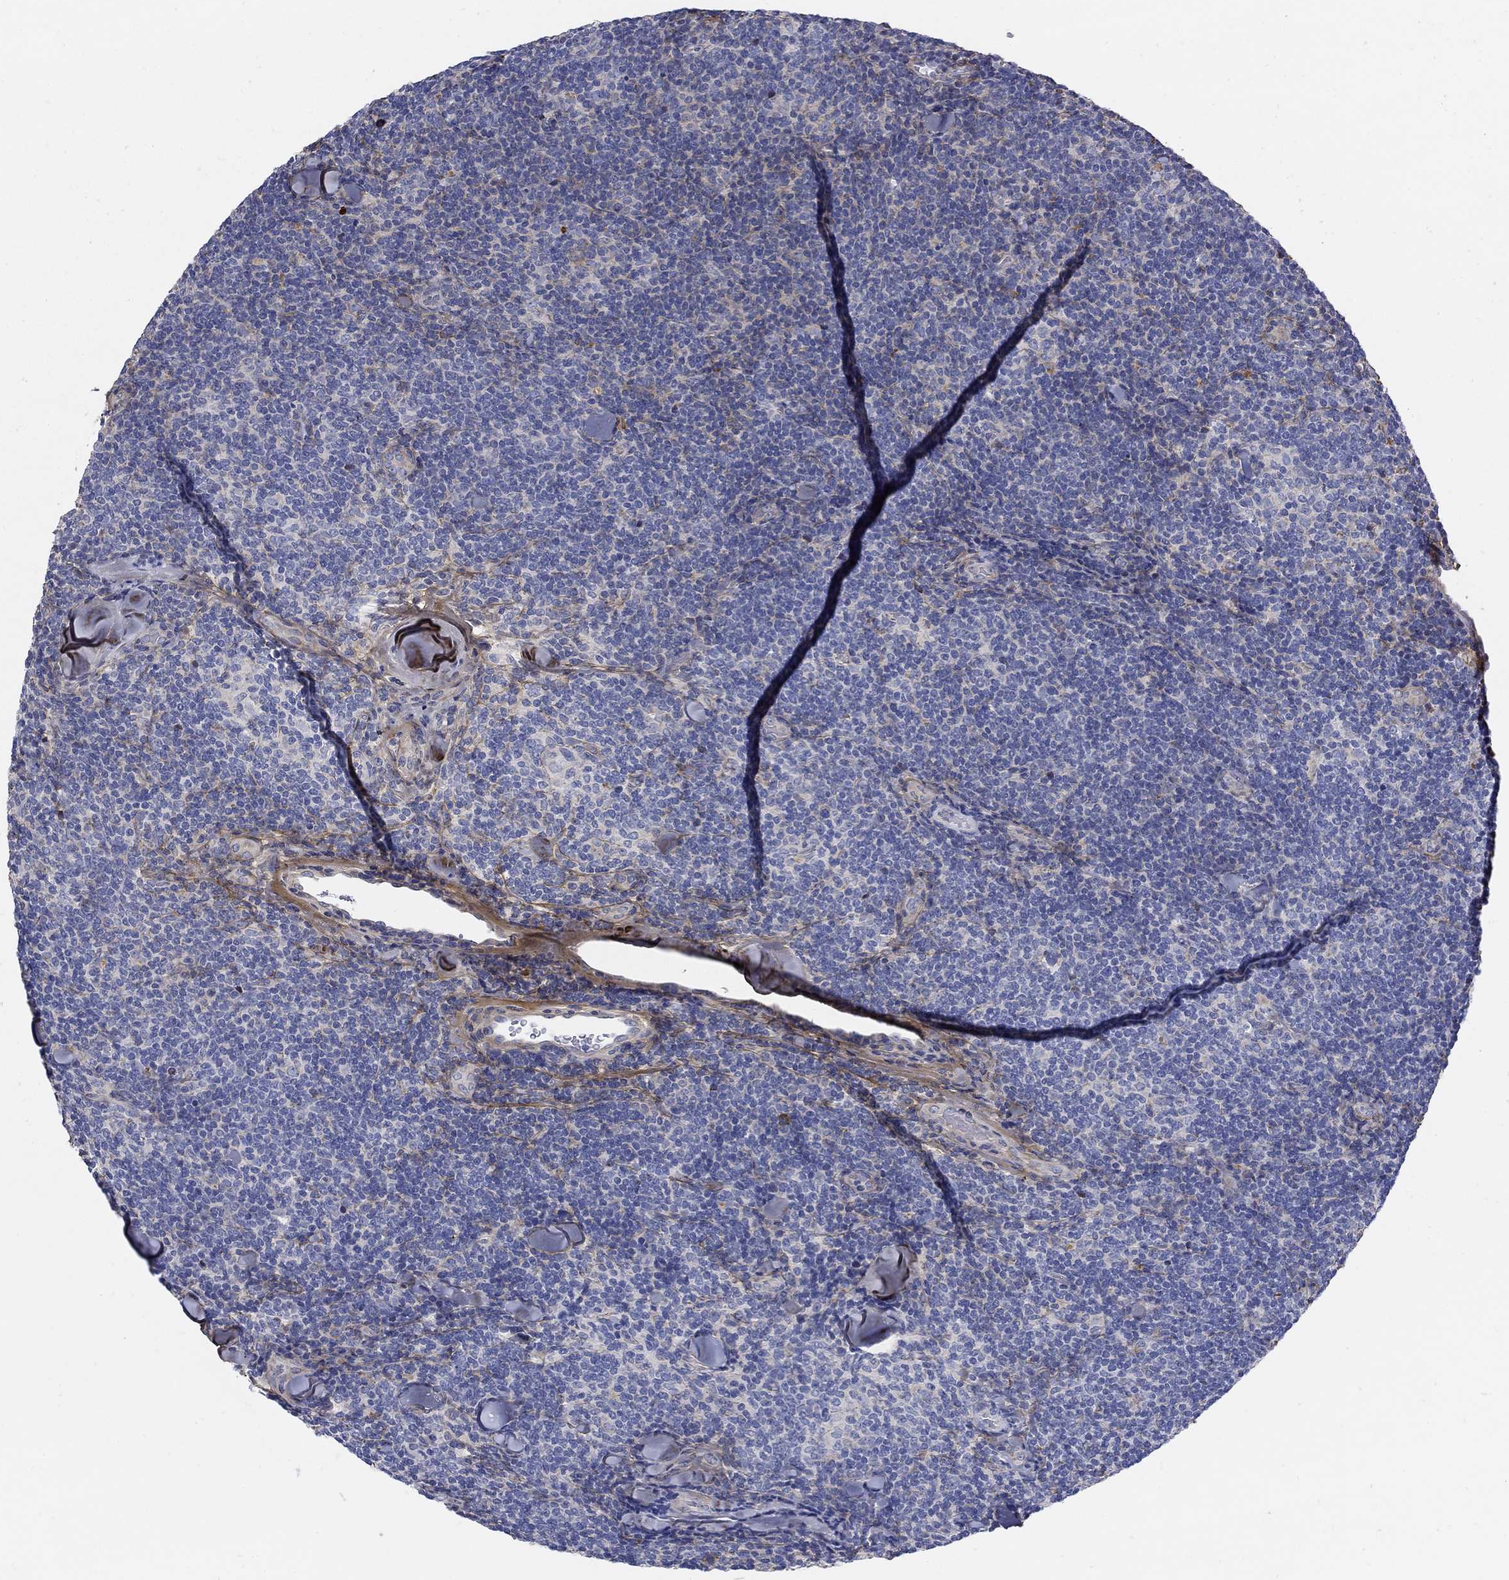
{"staining": {"intensity": "negative", "quantity": "none", "location": "none"}, "tissue": "lymphoma", "cell_type": "Tumor cells", "image_type": "cancer", "snomed": [{"axis": "morphology", "description": "Malignant lymphoma, non-Hodgkin's type, Low grade"}, {"axis": "topography", "description": "Lymph node"}], "caption": "There is no significant expression in tumor cells of lymphoma.", "gene": "TGFBI", "patient": {"sex": "female", "age": 56}}